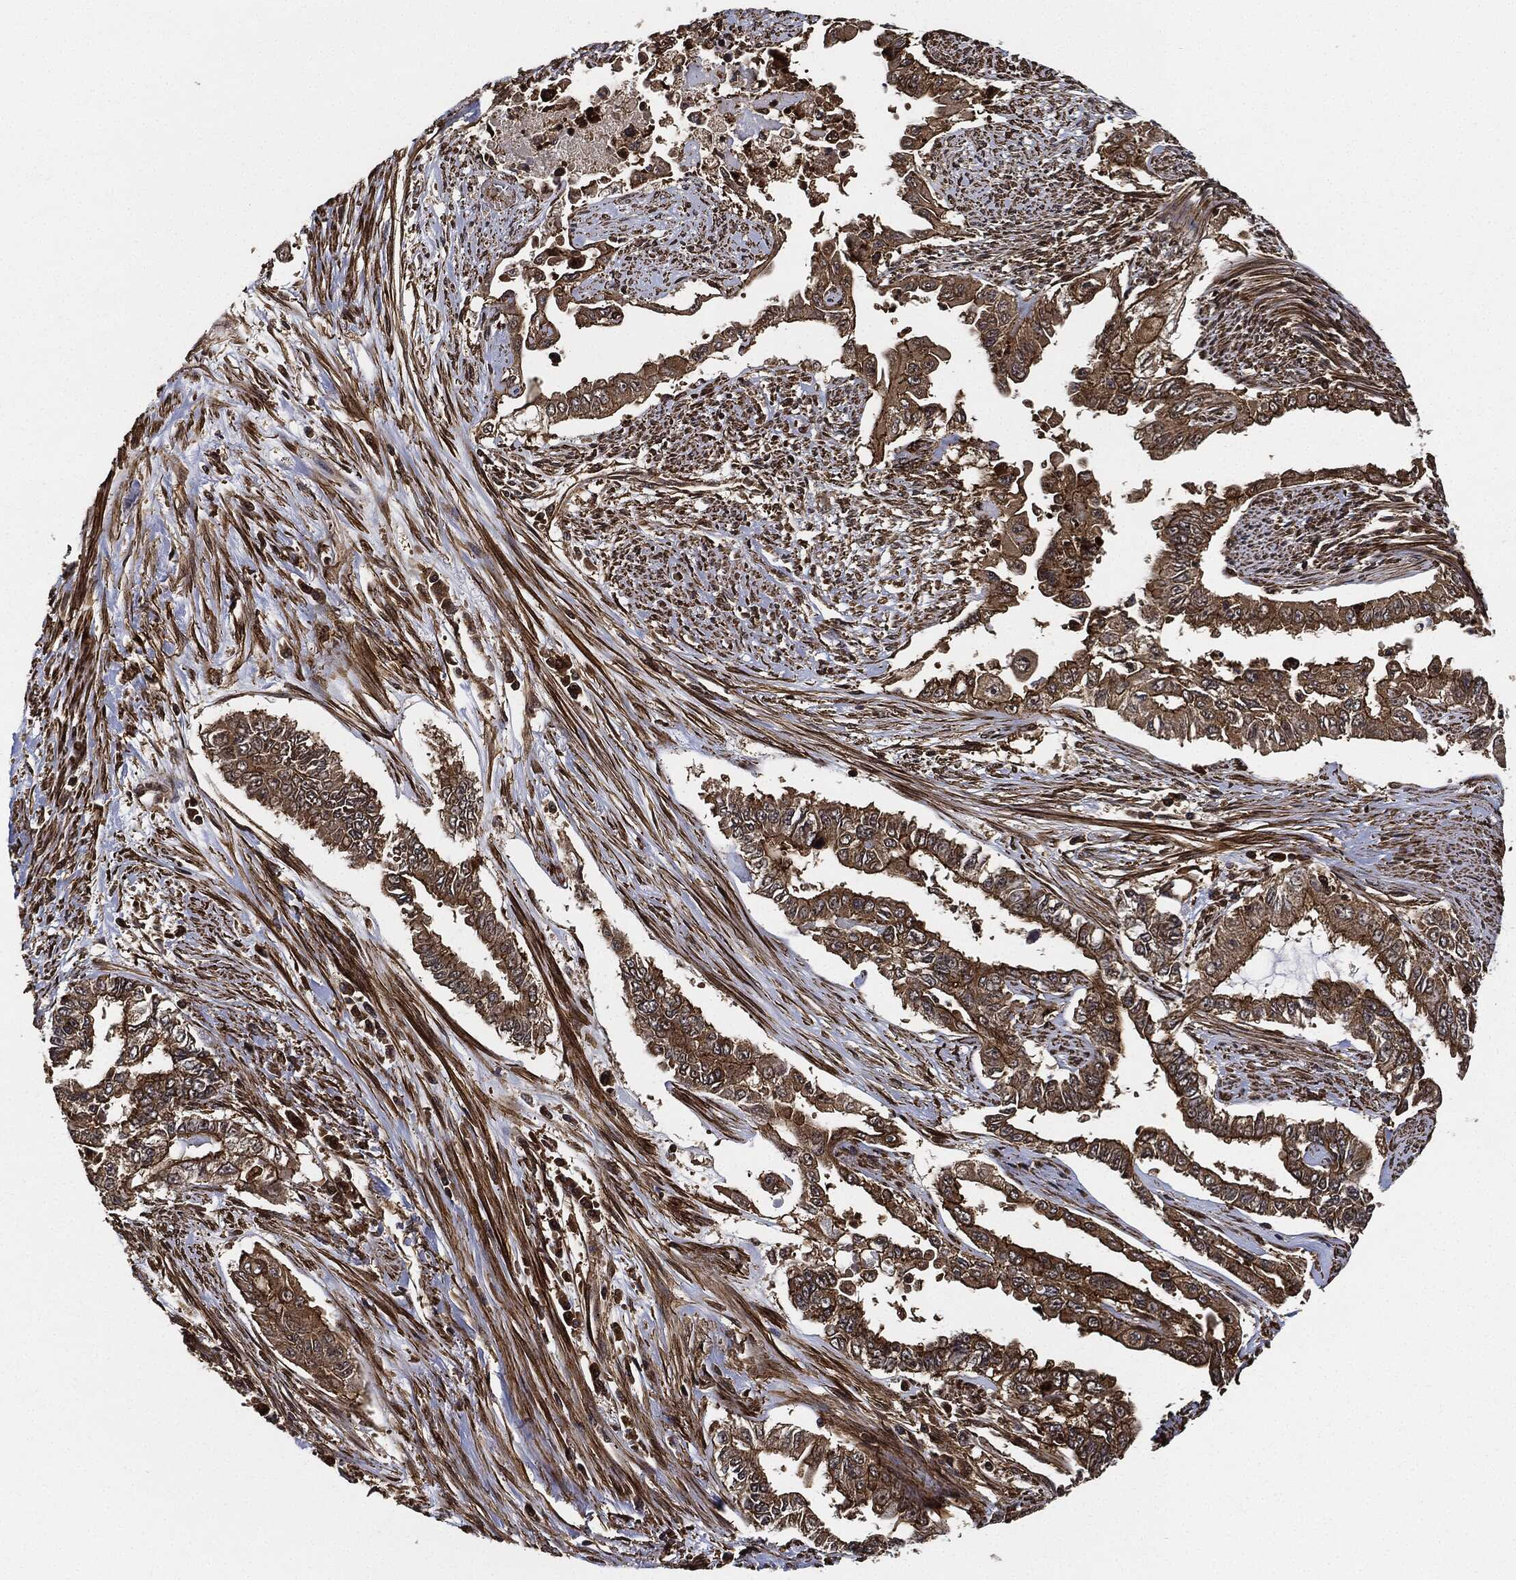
{"staining": {"intensity": "moderate", "quantity": ">75%", "location": "cytoplasmic/membranous"}, "tissue": "endometrial cancer", "cell_type": "Tumor cells", "image_type": "cancer", "snomed": [{"axis": "morphology", "description": "Adenocarcinoma, NOS"}, {"axis": "topography", "description": "Uterus"}], "caption": "IHC histopathology image of neoplastic tissue: human endometrial cancer stained using immunohistochemistry (IHC) displays medium levels of moderate protein expression localized specifically in the cytoplasmic/membranous of tumor cells, appearing as a cytoplasmic/membranous brown color.", "gene": "CEP290", "patient": {"sex": "female", "age": 59}}